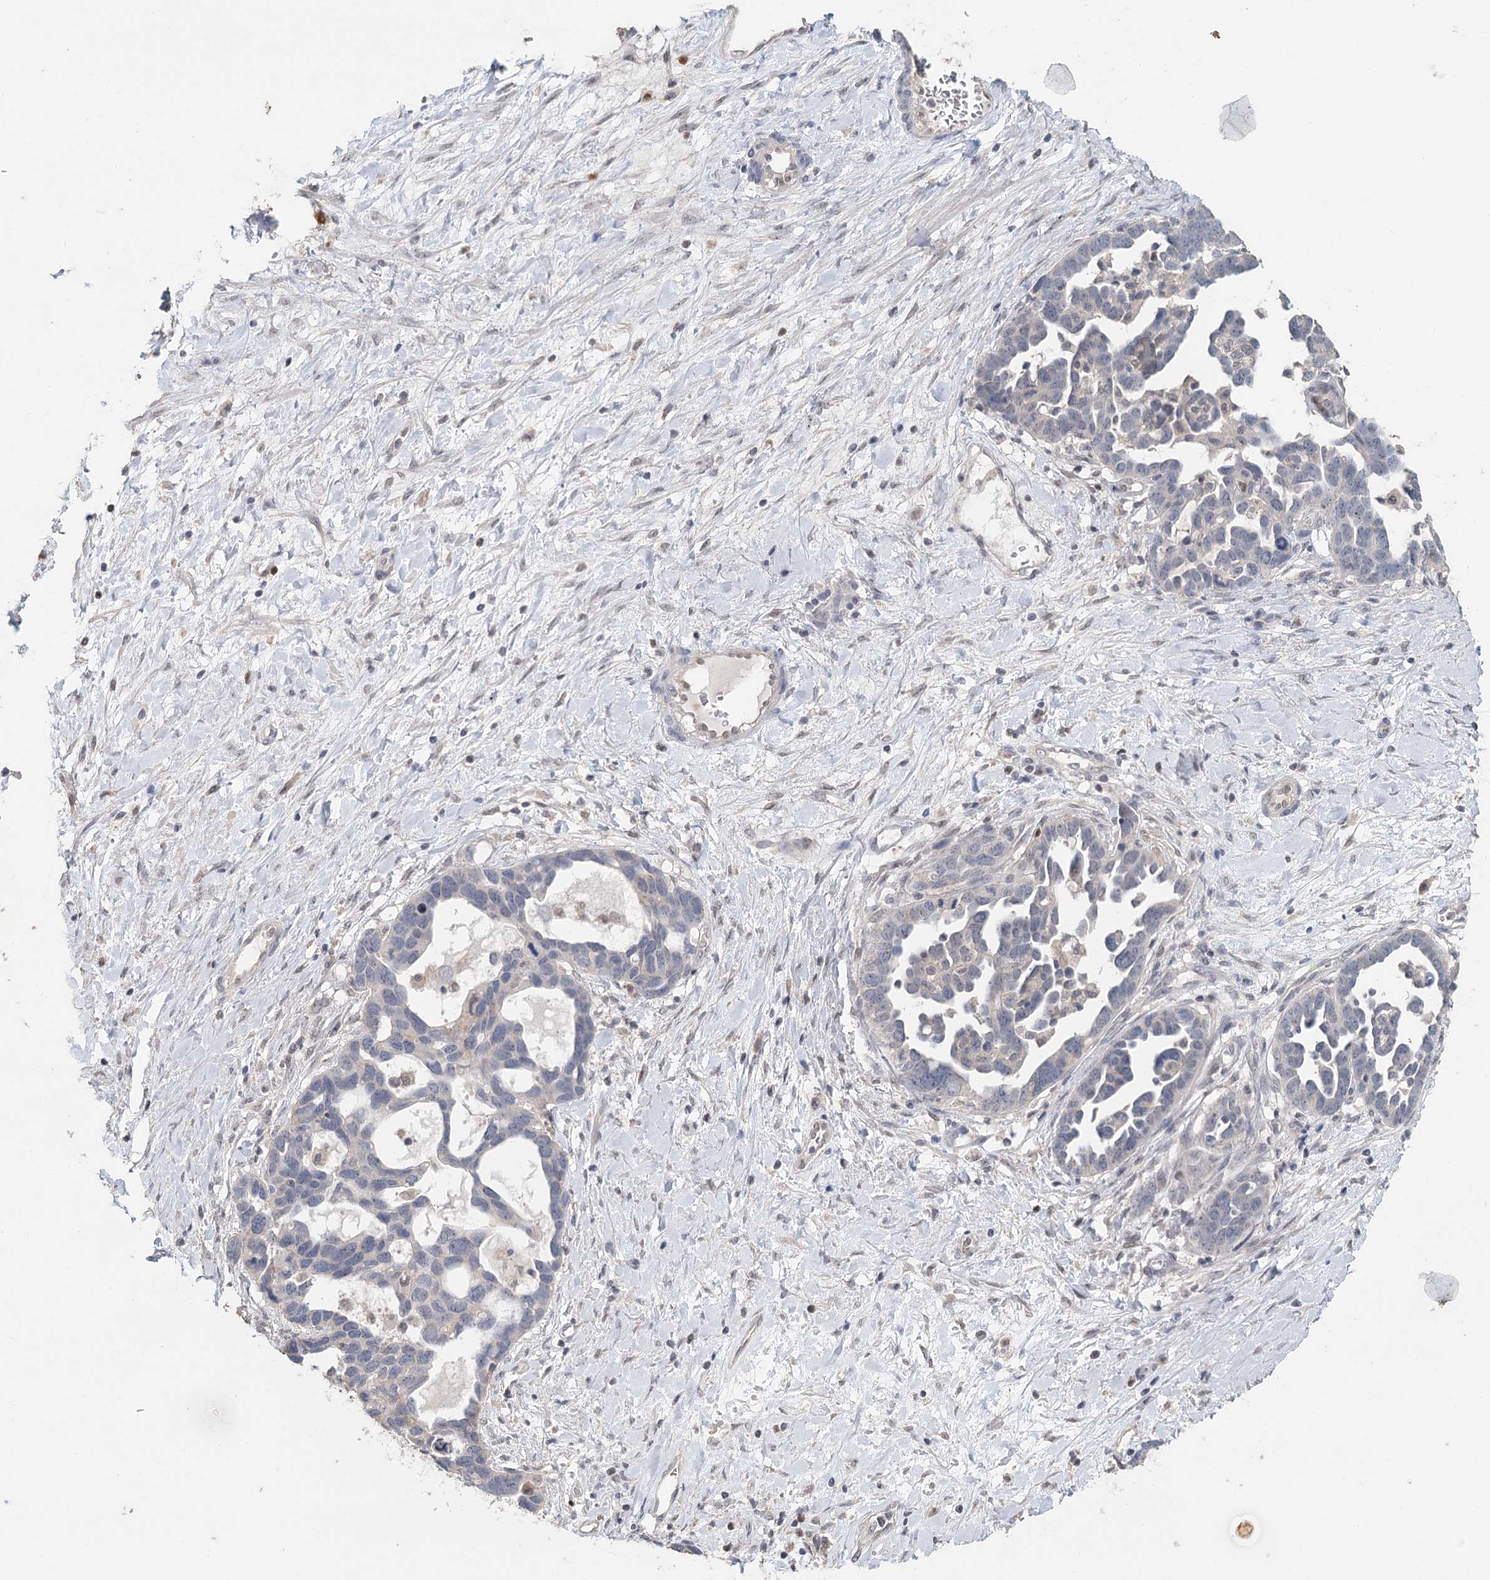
{"staining": {"intensity": "negative", "quantity": "none", "location": "none"}, "tissue": "ovarian cancer", "cell_type": "Tumor cells", "image_type": "cancer", "snomed": [{"axis": "morphology", "description": "Cystadenocarcinoma, serous, NOS"}, {"axis": "topography", "description": "Ovary"}], "caption": "This is an immunohistochemistry (IHC) image of ovarian cancer (serous cystadenocarcinoma). There is no expression in tumor cells.", "gene": "ADK", "patient": {"sex": "female", "age": 54}}